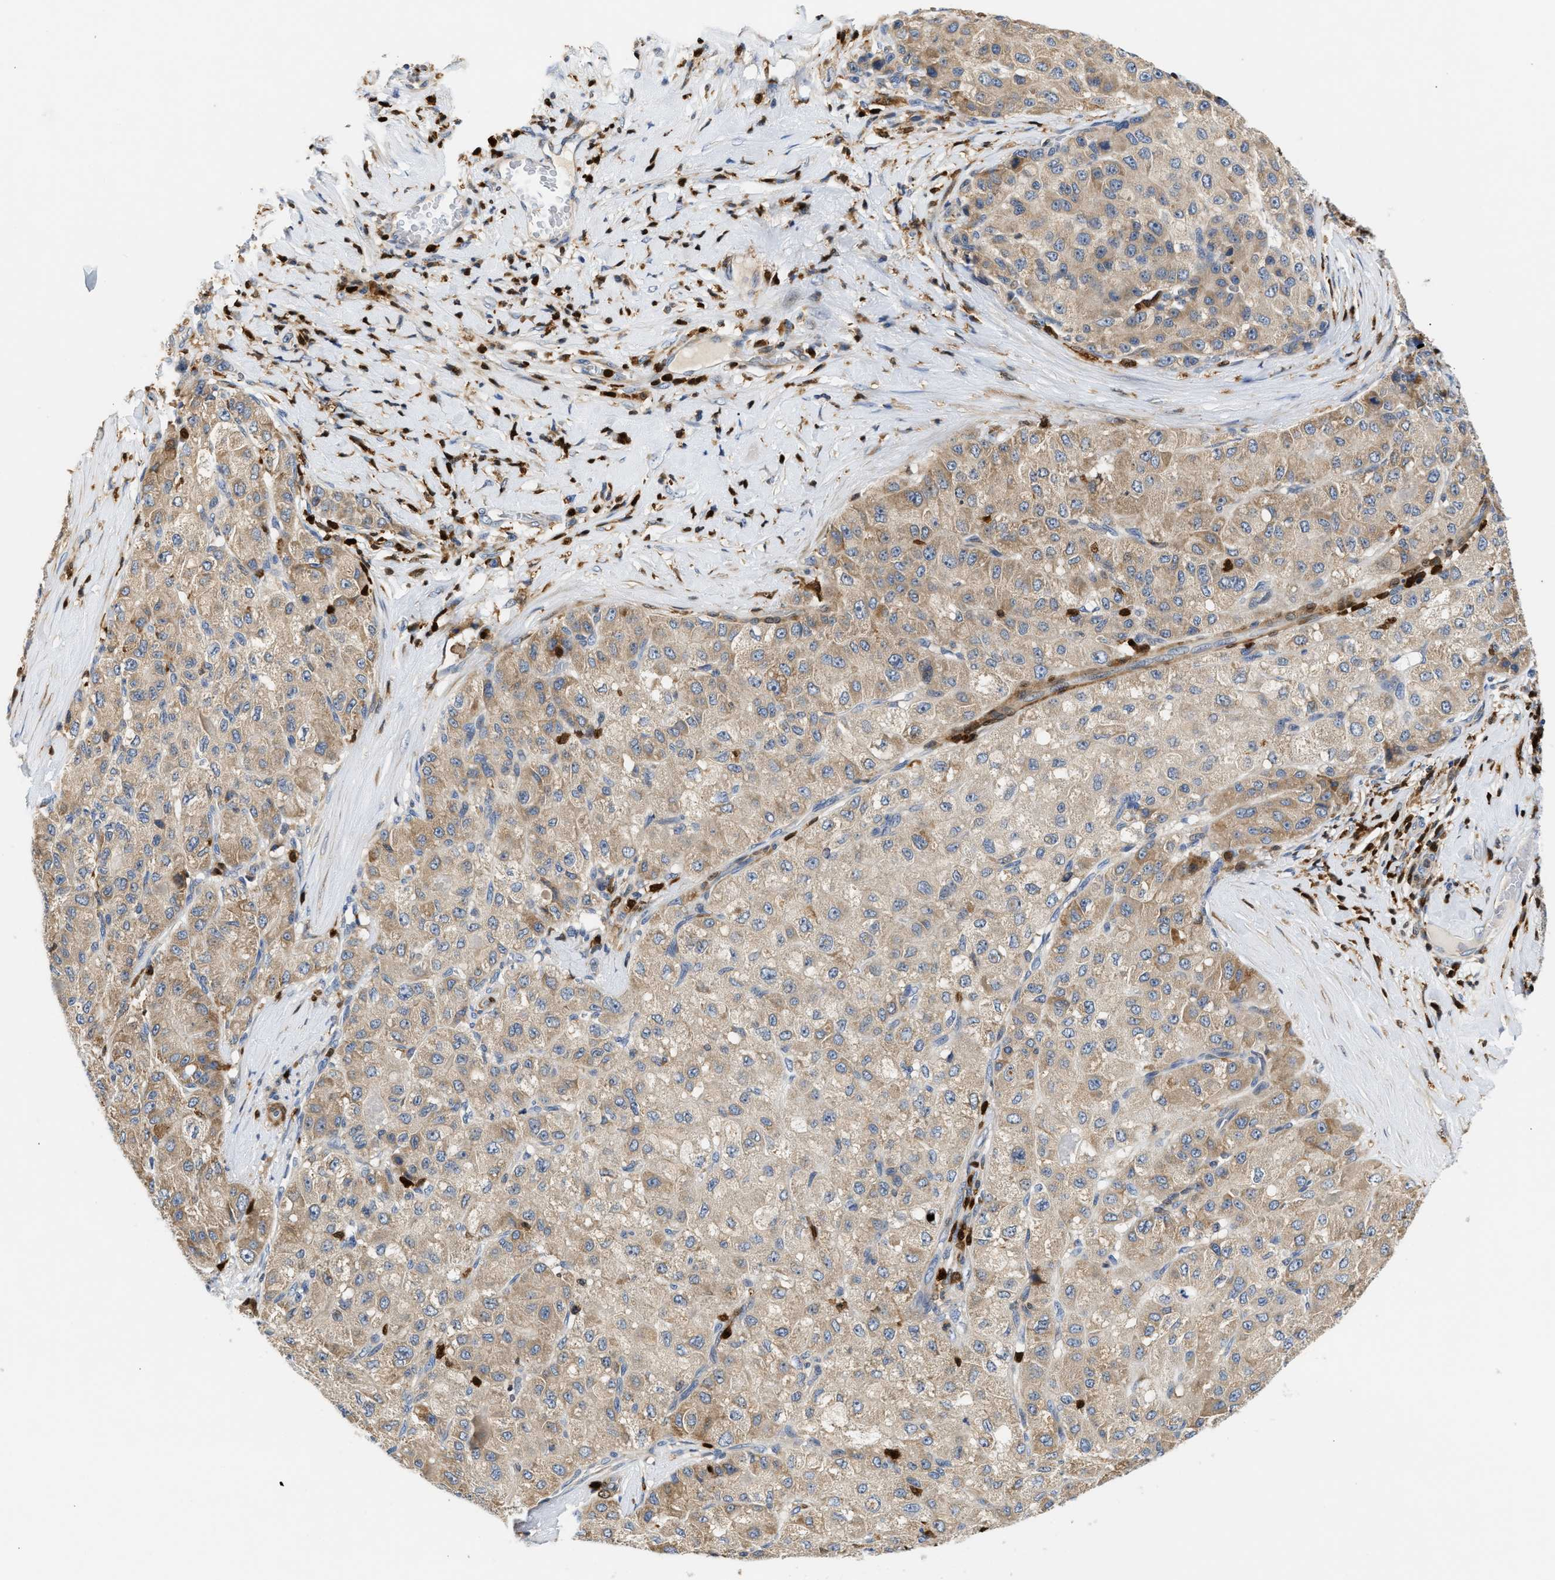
{"staining": {"intensity": "moderate", "quantity": ">75%", "location": "cytoplasmic/membranous"}, "tissue": "liver cancer", "cell_type": "Tumor cells", "image_type": "cancer", "snomed": [{"axis": "morphology", "description": "Carcinoma, Hepatocellular, NOS"}, {"axis": "topography", "description": "Liver"}], "caption": "Protein expression analysis of liver cancer (hepatocellular carcinoma) exhibits moderate cytoplasmic/membranous positivity in about >75% of tumor cells.", "gene": "SLIT2", "patient": {"sex": "male", "age": 80}}